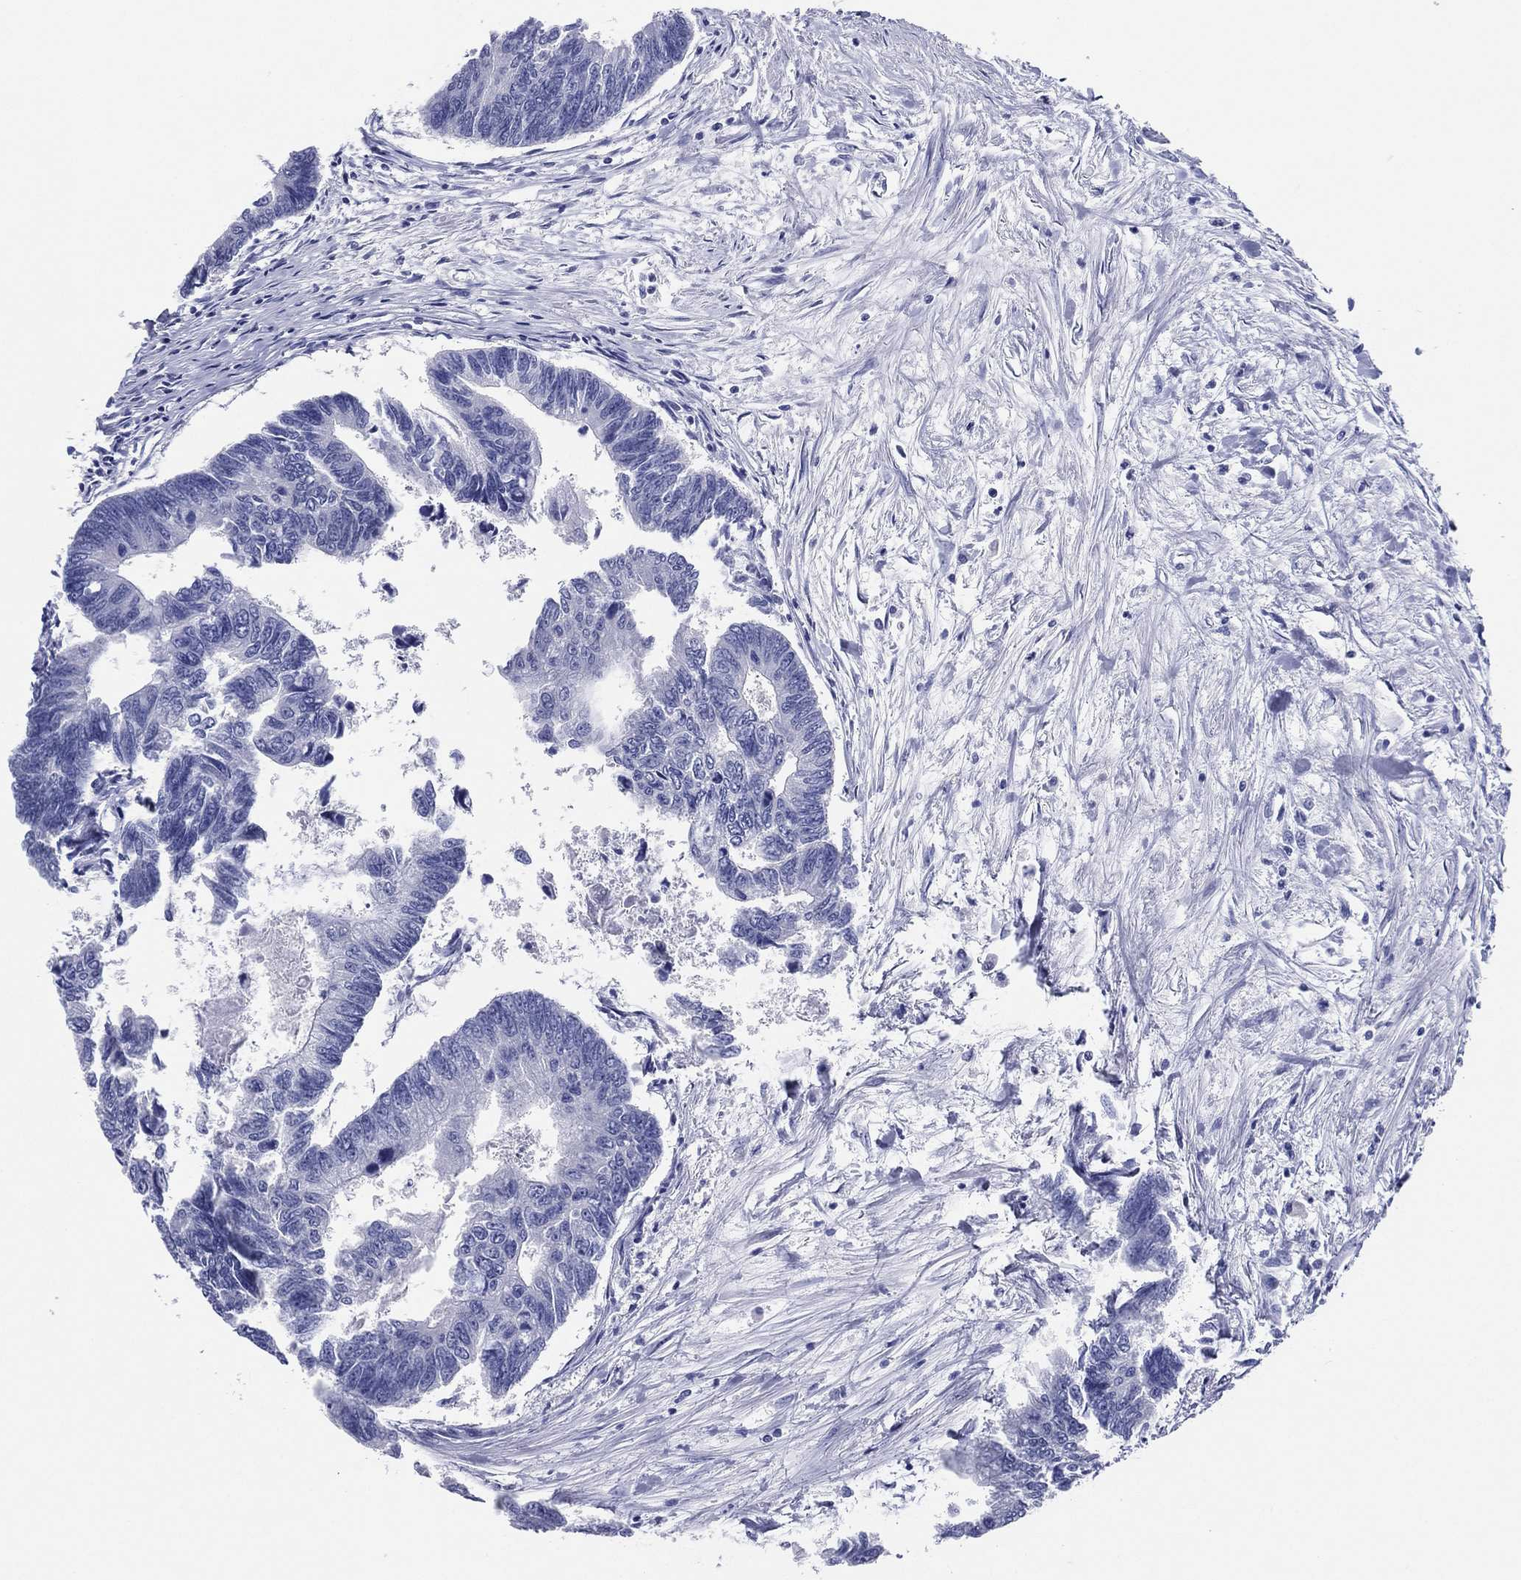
{"staining": {"intensity": "negative", "quantity": "none", "location": "none"}, "tissue": "colorectal cancer", "cell_type": "Tumor cells", "image_type": "cancer", "snomed": [{"axis": "morphology", "description": "Adenocarcinoma, NOS"}, {"axis": "topography", "description": "Colon"}], "caption": "DAB immunohistochemical staining of colorectal adenocarcinoma shows no significant expression in tumor cells.", "gene": "TFAP2A", "patient": {"sex": "female", "age": 65}}